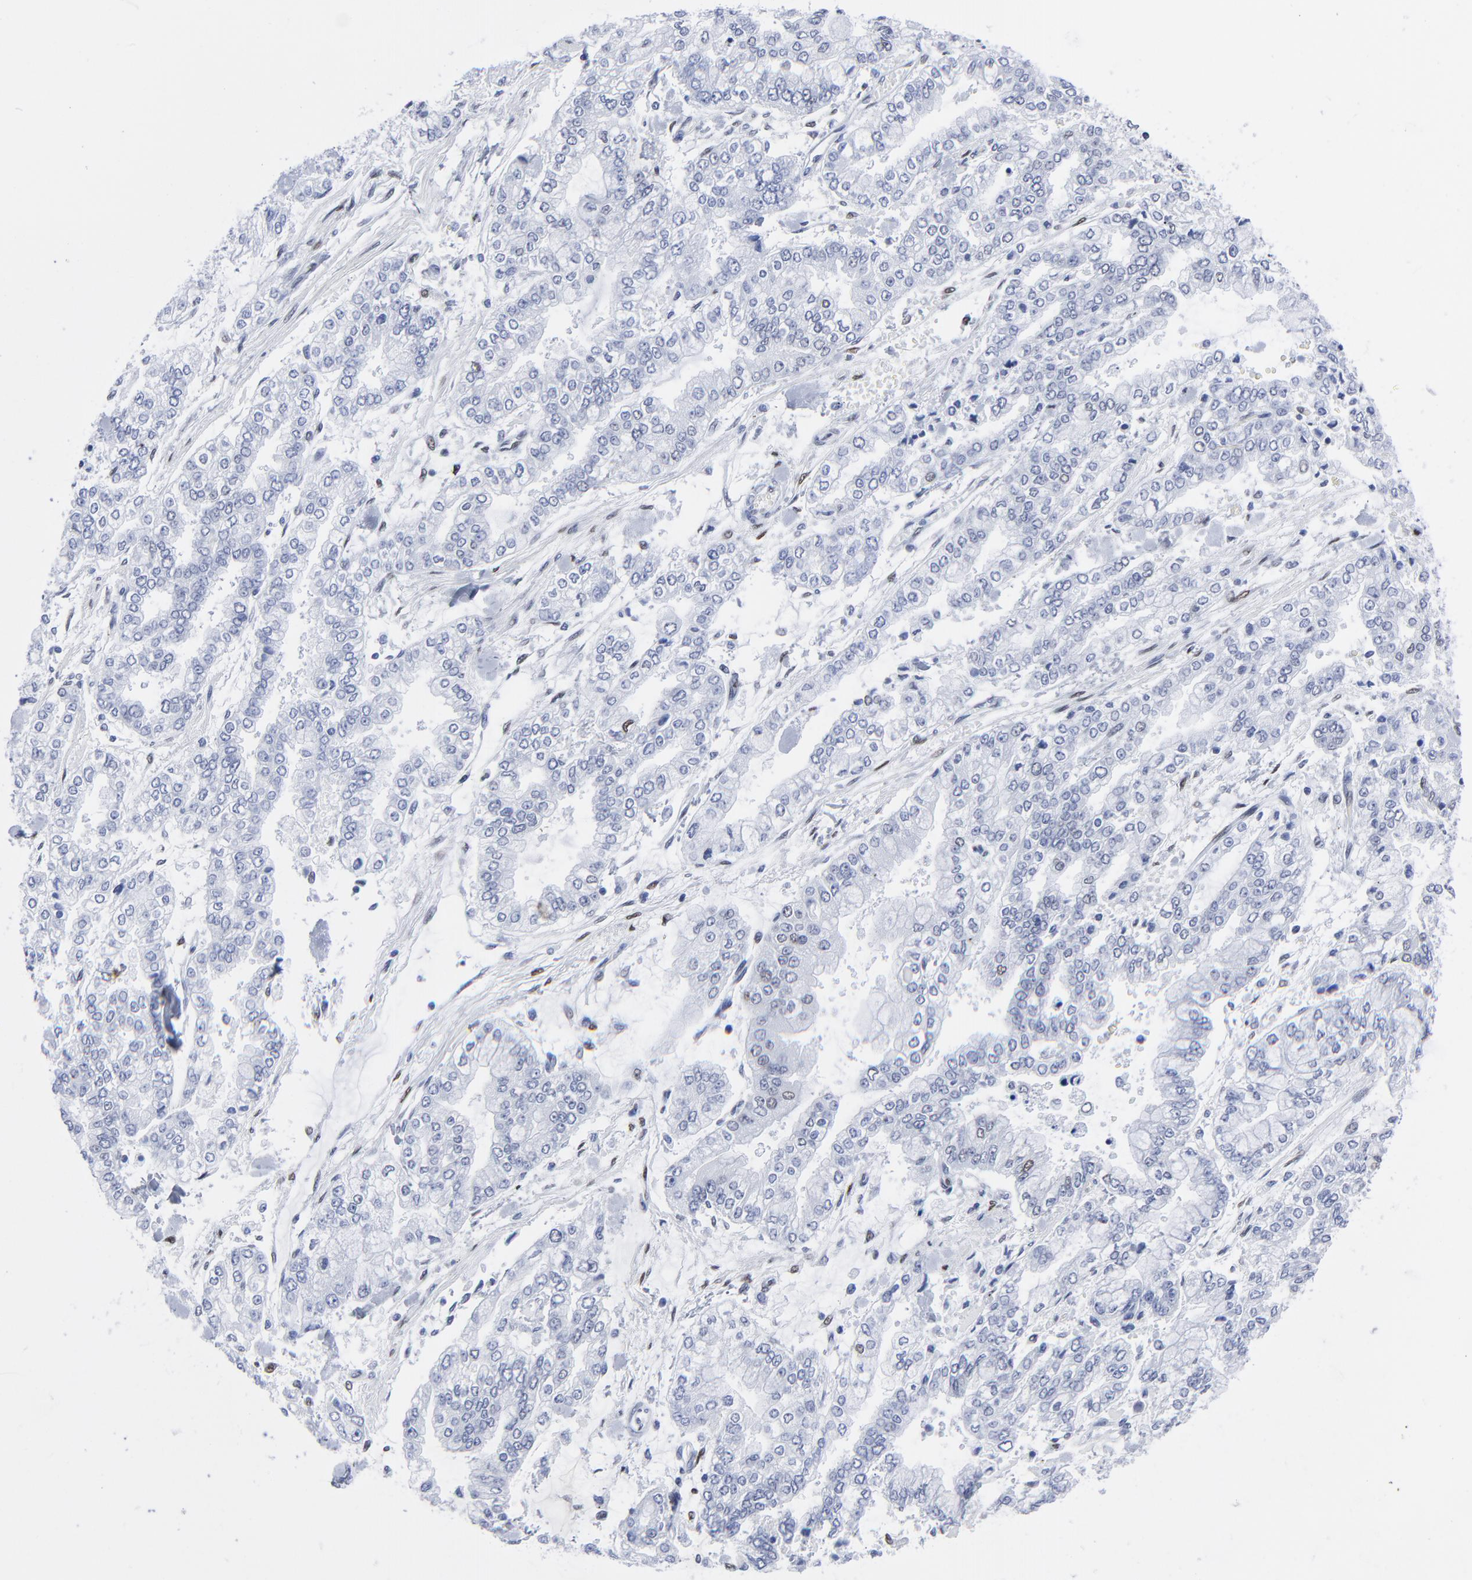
{"staining": {"intensity": "negative", "quantity": "none", "location": "none"}, "tissue": "stomach cancer", "cell_type": "Tumor cells", "image_type": "cancer", "snomed": [{"axis": "morphology", "description": "Normal tissue, NOS"}, {"axis": "morphology", "description": "Adenocarcinoma, NOS"}, {"axis": "topography", "description": "Stomach, upper"}, {"axis": "topography", "description": "Stomach"}], "caption": "Stomach cancer (adenocarcinoma) was stained to show a protein in brown. There is no significant positivity in tumor cells.", "gene": "JUN", "patient": {"sex": "male", "age": 76}}